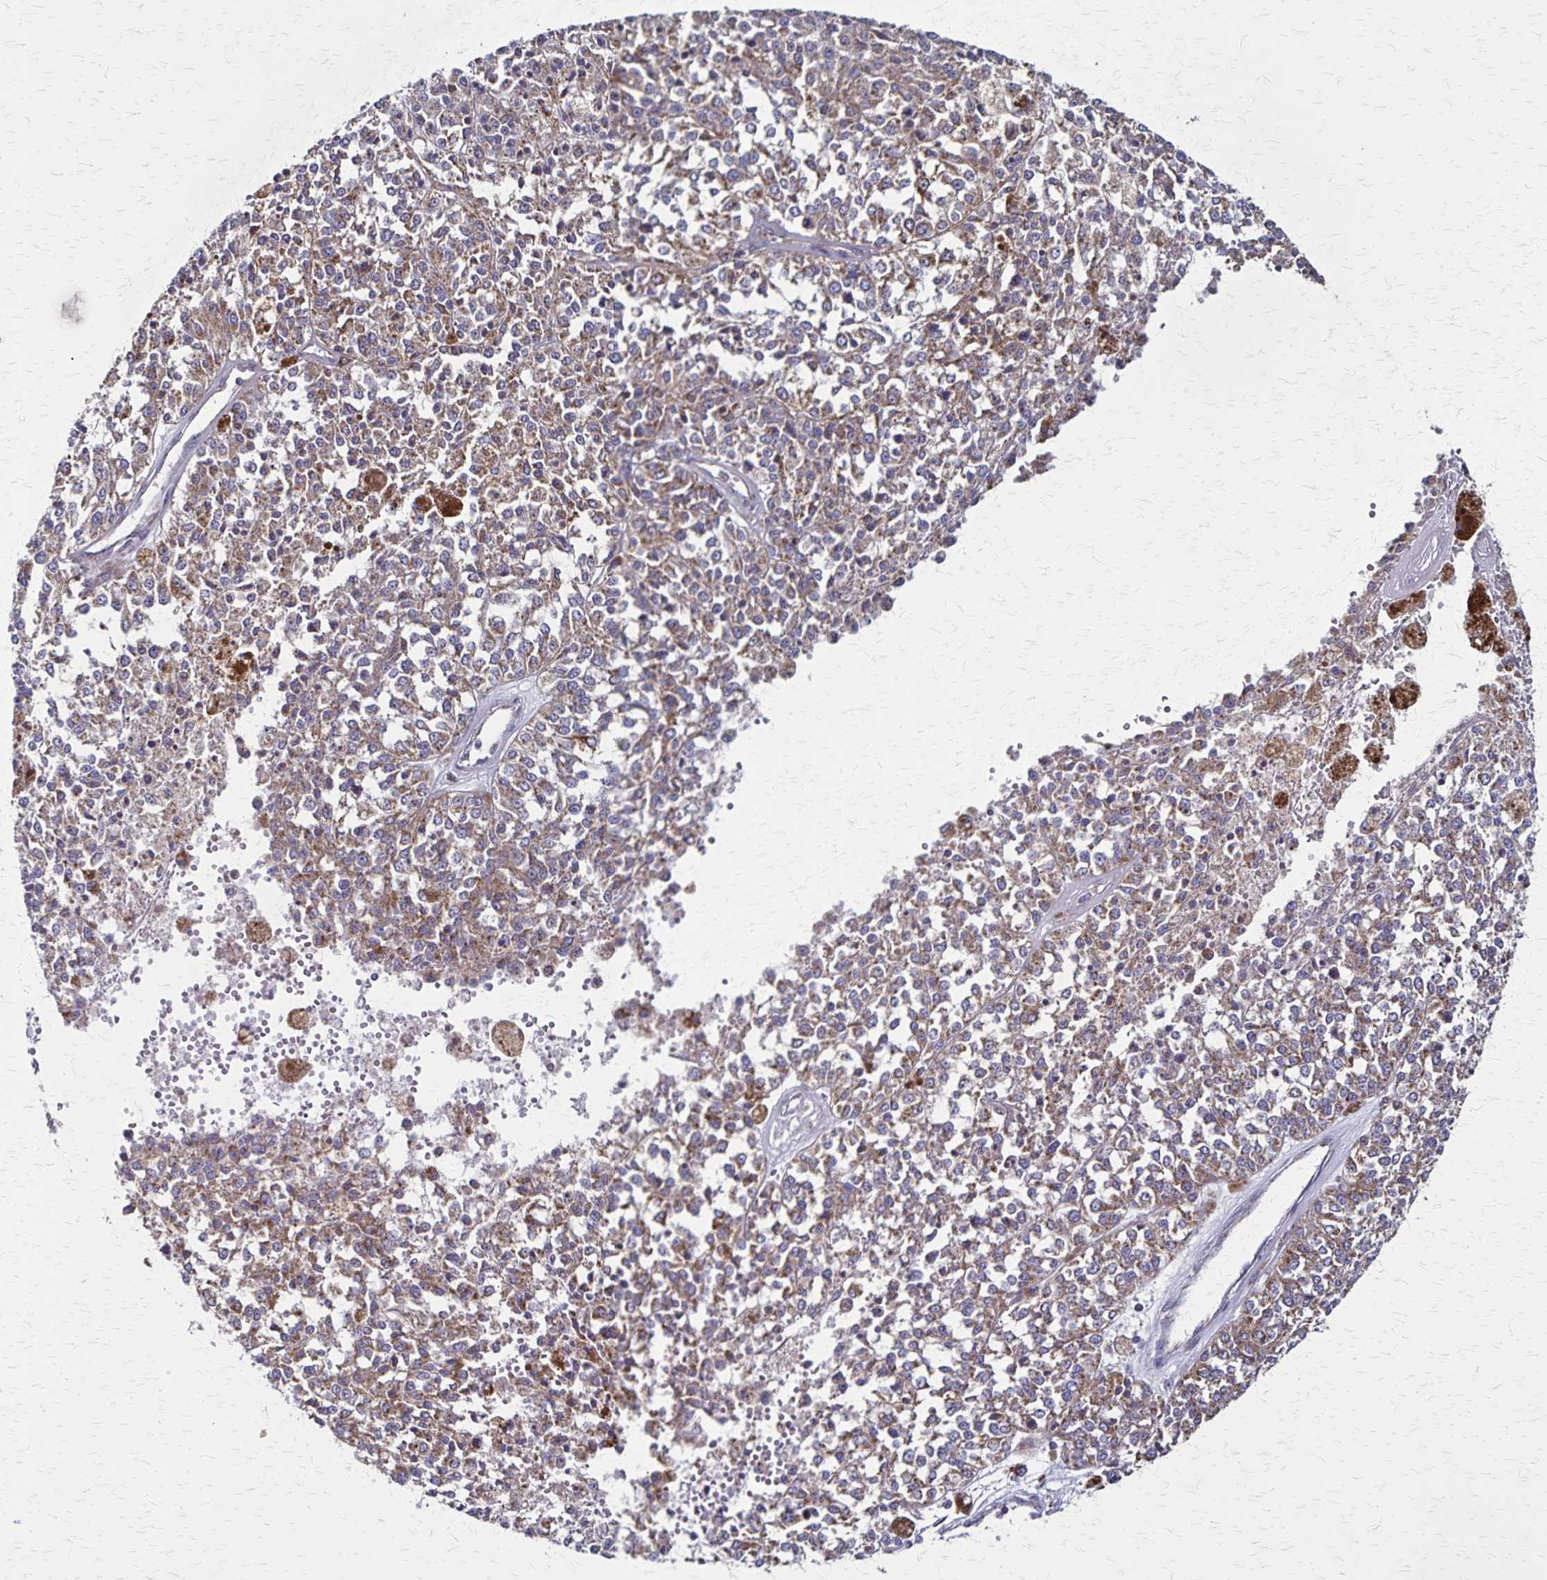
{"staining": {"intensity": "moderate", "quantity": ">75%", "location": "cytoplasmic/membranous"}, "tissue": "melanoma", "cell_type": "Tumor cells", "image_type": "cancer", "snomed": [{"axis": "morphology", "description": "Malignant melanoma, Metastatic site"}, {"axis": "topography", "description": "Lymph node"}], "caption": "Immunohistochemistry (IHC) (DAB (3,3'-diaminobenzidine)) staining of melanoma demonstrates moderate cytoplasmic/membranous protein positivity in approximately >75% of tumor cells. (brown staining indicates protein expression, while blue staining denotes nuclei).", "gene": "NFS1", "patient": {"sex": "female", "age": 64}}